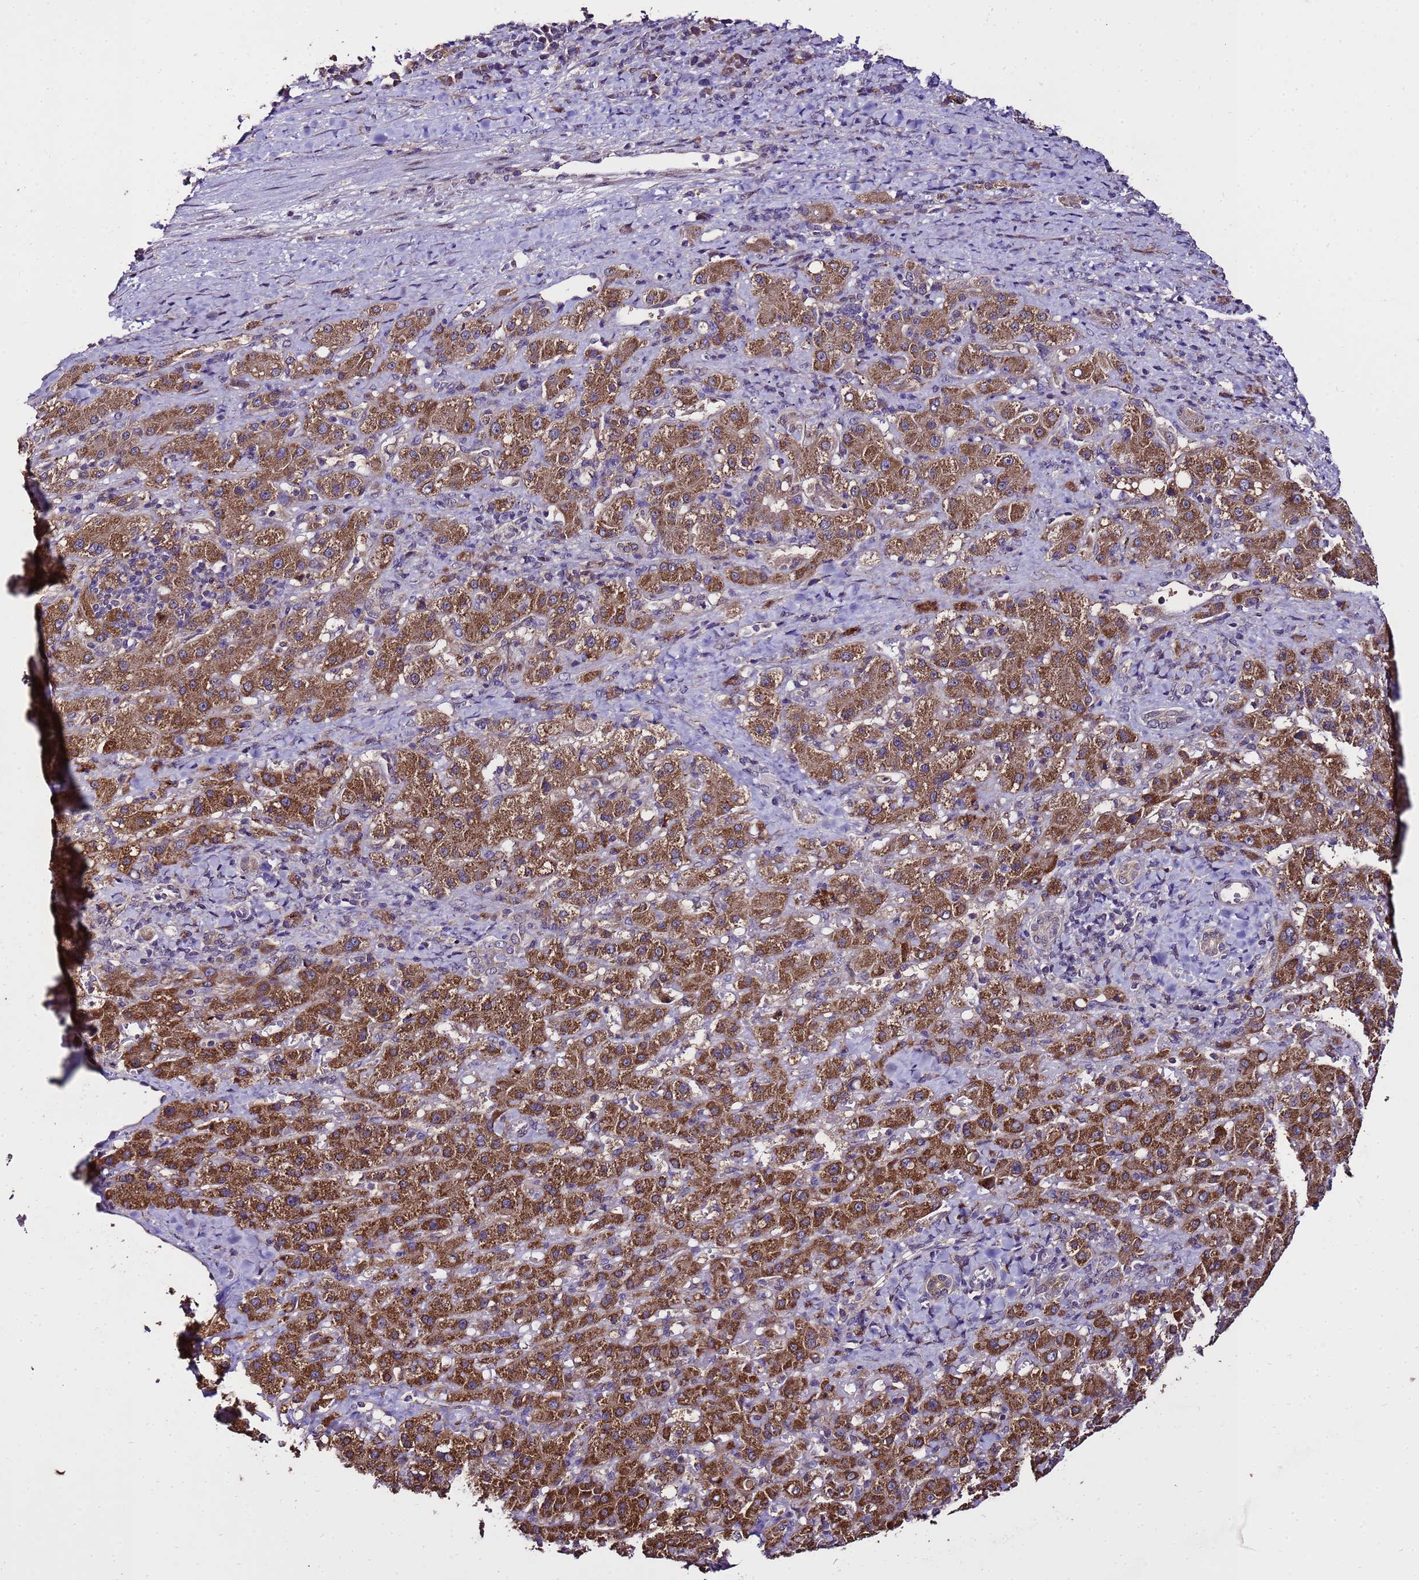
{"staining": {"intensity": "strong", "quantity": ">75%", "location": "cytoplasmic/membranous"}, "tissue": "liver cancer", "cell_type": "Tumor cells", "image_type": "cancer", "snomed": [{"axis": "morphology", "description": "Carcinoma, Hepatocellular, NOS"}, {"axis": "topography", "description": "Liver"}], "caption": "This photomicrograph reveals immunohistochemistry staining of human liver cancer, with high strong cytoplasmic/membranous expression in approximately >75% of tumor cells.", "gene": "ZNF329", "patient": {"sex": "female", "age": 58}}